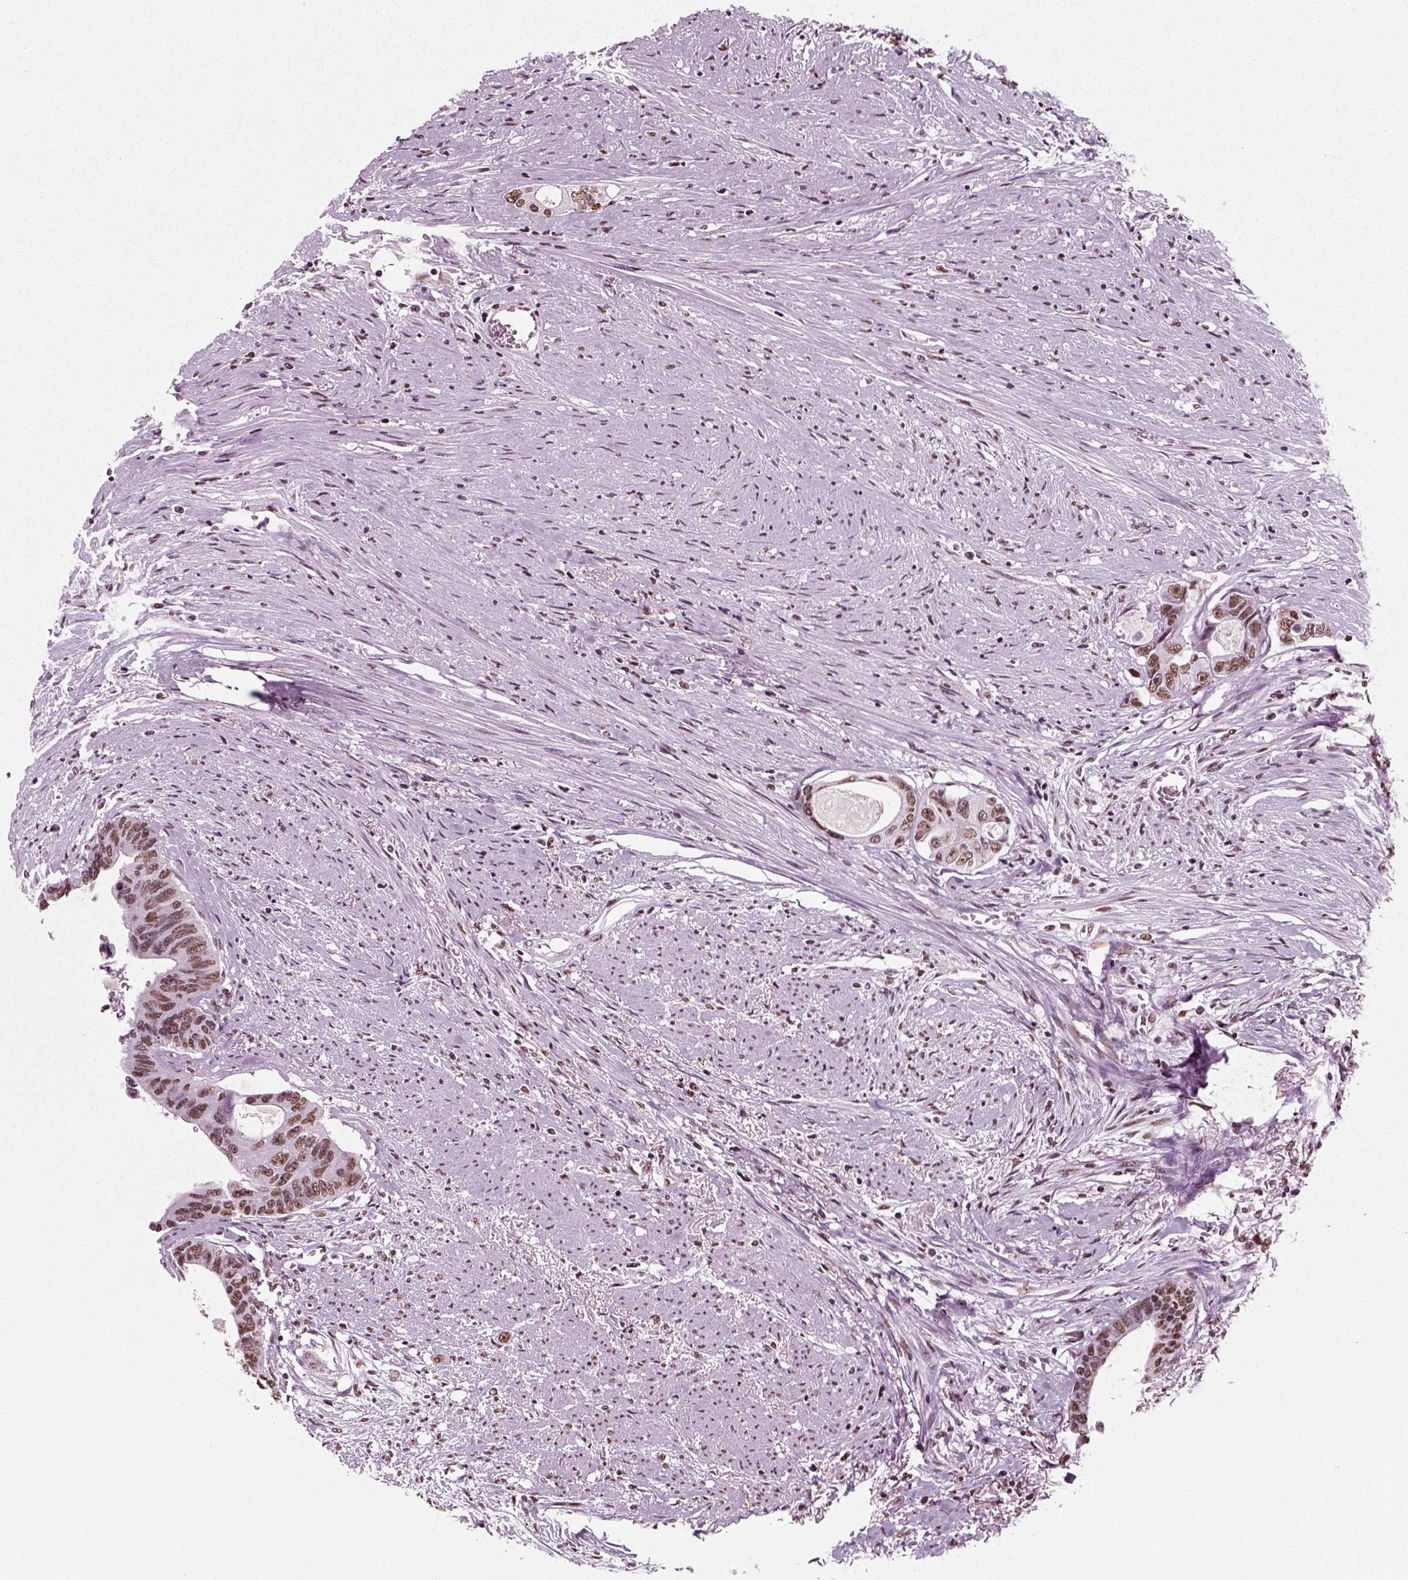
{"staining": {"intensity": "moderate", "quantity": ">75%", "location": "nuclear"}, "tissue": "colorectal cancer", "cell_type": "Tumor cells", "image_type": "cancer", "snomed": [{"axis": "morphology", "description": "Adenocarcinoma, NOS"}, {"axis": "topography", "description": "Rectum"}], "caption": "Human adenocarcinoma (colorectal) stained for a protein (brown) exhibits moderate nuclear positive positivity in about >75% of tumor cells.", "gene": "POLR1H", "patient": {"sex": "male", "age": 59}}